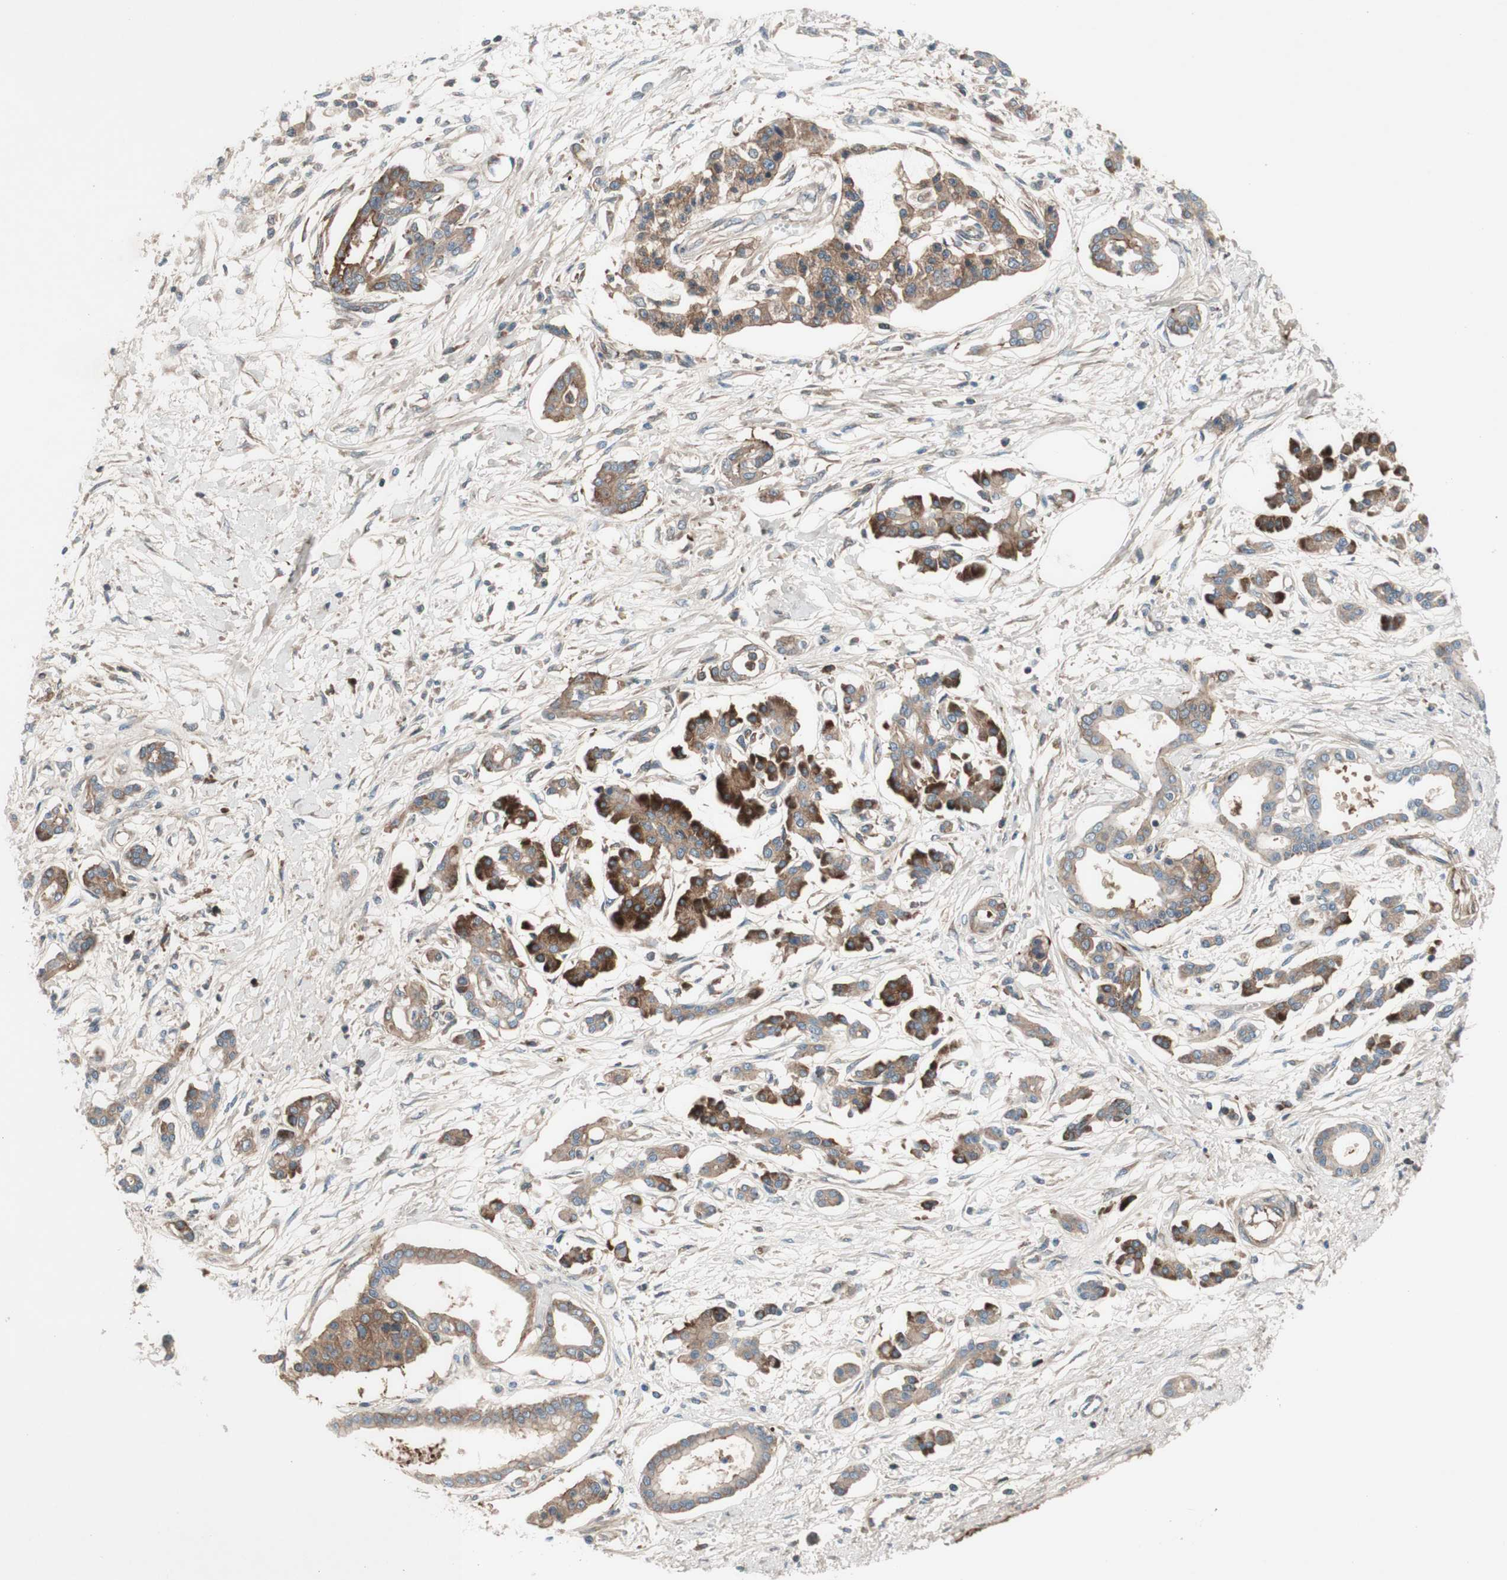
{"staining": {"intensity": "moderate", "quantity": ">75%", "location": "cytoplasmic/membranous"}, "tissue": "pancreatic cancer", "cell_type": "Tumor cells", "image_type": "cancer", "snomed": [{"axis": "morphology", "description": "Adenocarcinoma, NOS"}, {"axis": "topography", "description": "Pancreas"}], "caption": "This is an image of immunohistochemistry staining of adenocarcinoma (pancreatic), which shows moderate positivity in the cytoplasmic/membranous of tumor cells.", "gene": "CCN4", "patient": {"sex": "male", "age": 56}}